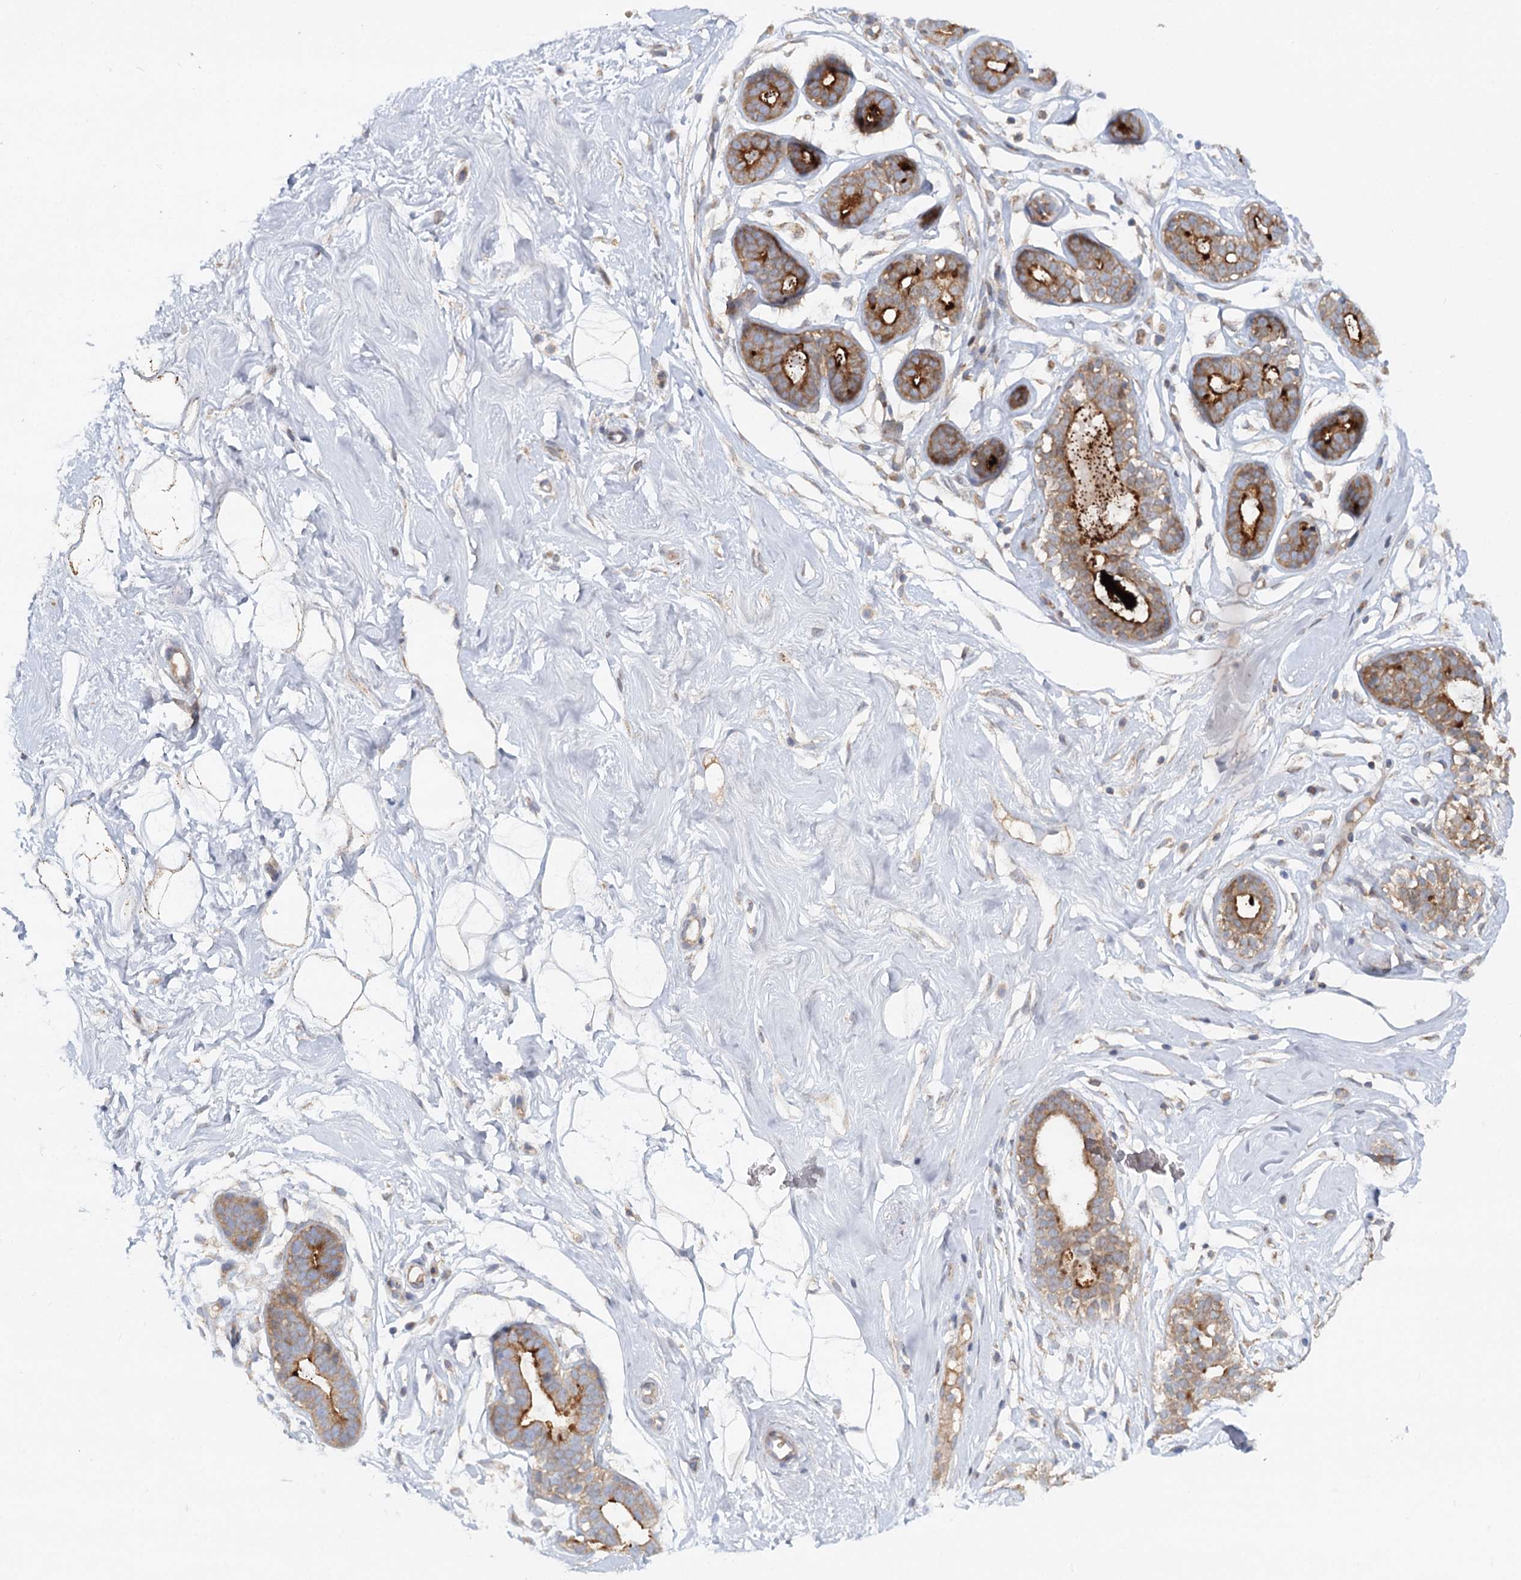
{"staining": {"intensity": "negative", "quantity": "none", "location": "none"}, "tissue": "breast", "cell_type": "Adipocytes", "image_type": "normal", "snomed": [{"axis": "morphology", "description": "Normal tissue, NOS"}, {"axis": "morphology", "description": "Adenoma, NOS"}, {"axis": "topography", "description": "Breast"}], "caption": "The histopathology image exhibits no staining of adipocytes in normal breast.", "gene": "RNF111", "patient": {"sex": "female", "age": 23}}